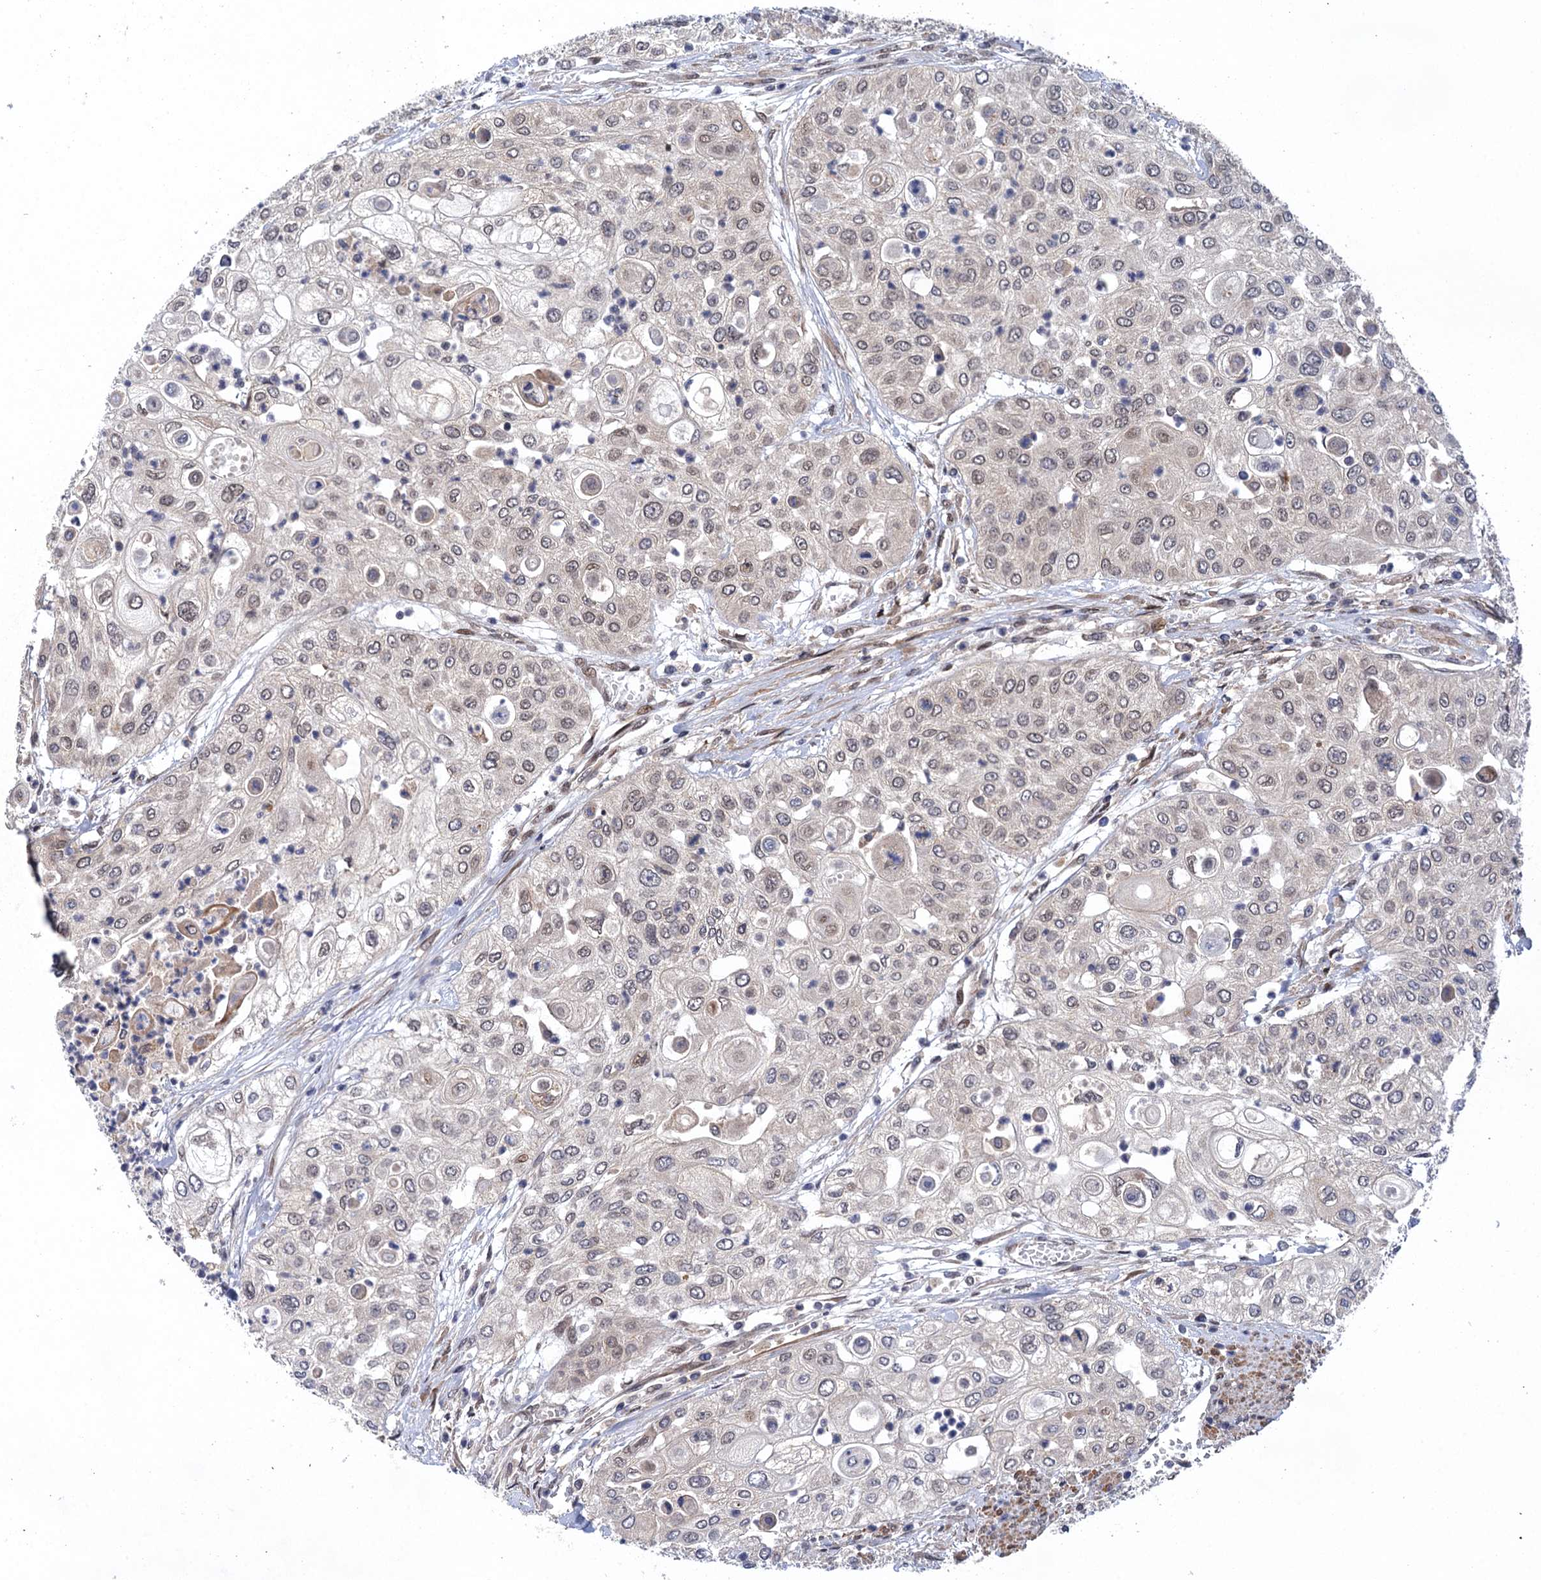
{"staining": {"intensity": "weak", "quantity": "25%-75%", "location": "nuclear"}, "tissue": "urothelial cancer", "cell_type": "Tumor cells", "image_type": "cancer", "snomed": [{"axis": "morphology", "description": "Urothelial carcinoma, High grade"}, {"axis": "topography", "description": "Urinary bladder"}], "caption": "Urothelial cancer stained for a protein exhibits weak nuclear positivity in tumor cells. The staining was performed using DAB (3,3'-diaminobenzidine) to visualize the protein expression in brown, while the nuclei were stained in blue with hematoxylin (Magnification: 20x).", "gene": "NEK8", "patient": {"sex": "female", "age": 79}}